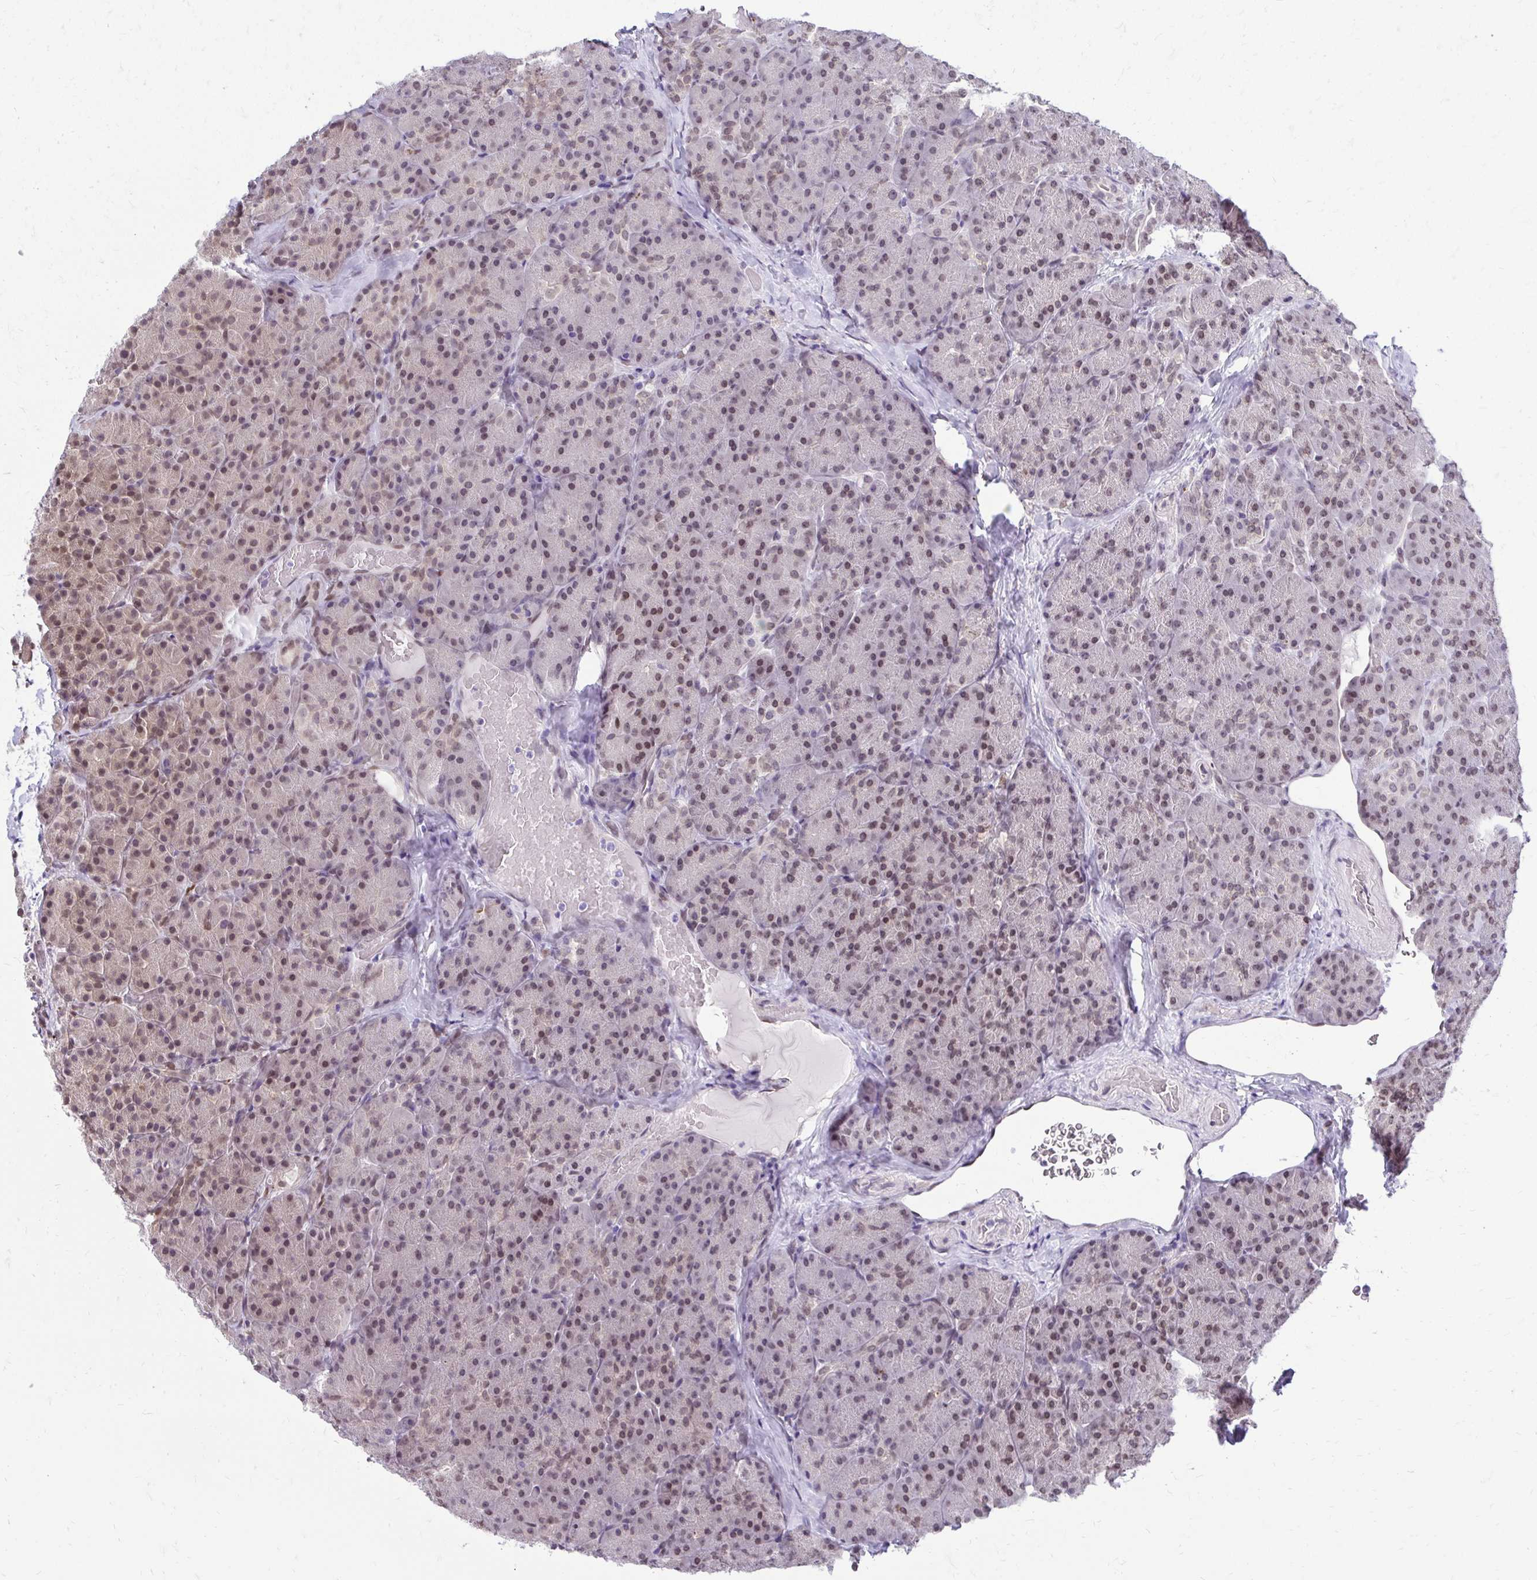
{"staining": {"intensity": "moderate", "quantity": ">75%", "location": "nuclear"}, "tissue": "pancreas", "cell_type": "Exocrine glandular cells", "image_type": "normal", "snomed": [{"axis": "morphology", "description": "Normal tissue, NOS"}, {"axis": "topography", "description": "Pancreas"}], "caption": "Brown immunohistochemical staining in unremarkable pancreas shows moderate nuclear positivity in approximately >75% of exocrine glandular cells.", "gene": "BANF1", "patient": {"sex": "male", "age": 57}}